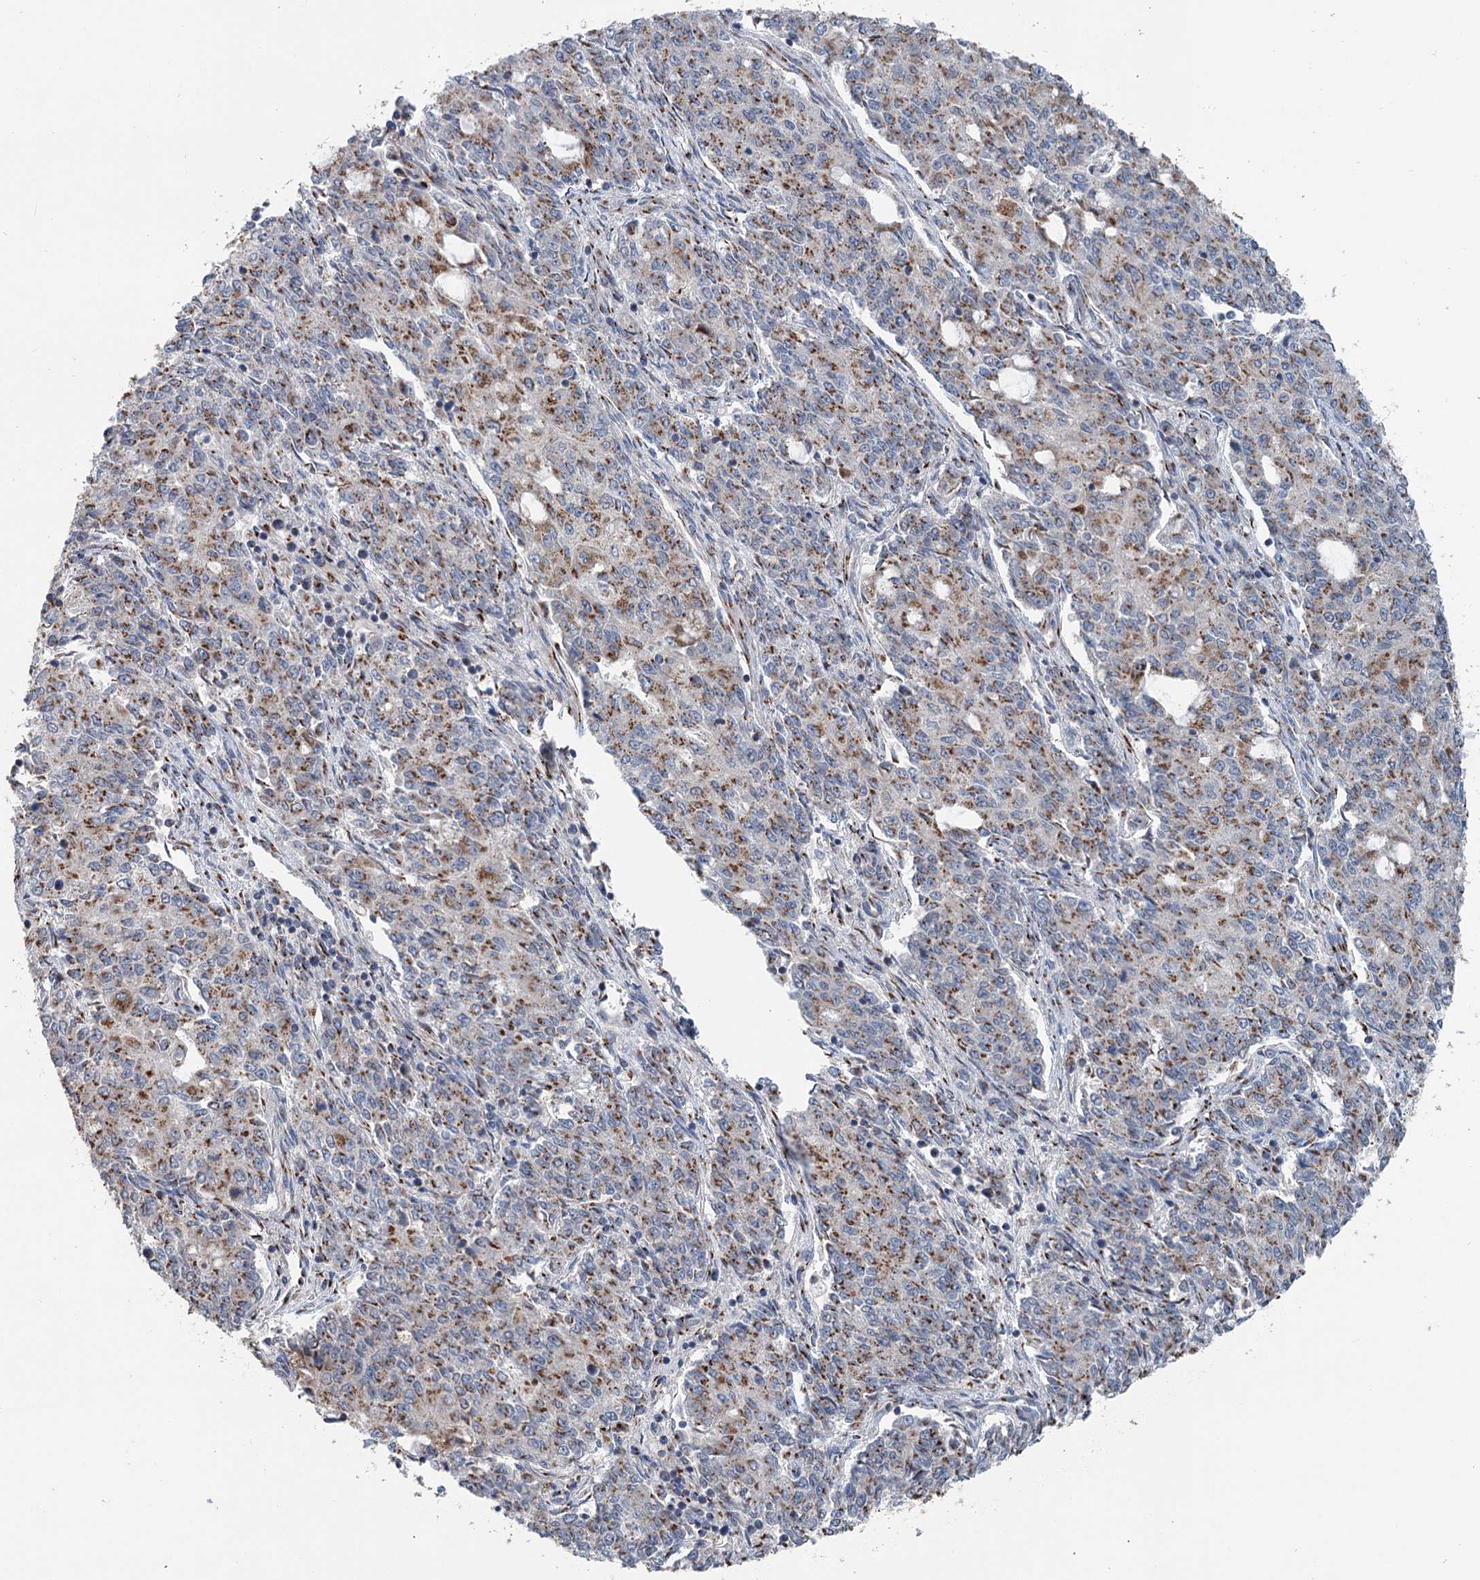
{"staining": {"intensity": "moderate", "quantity": ">75%", "location": "cytoplasmic/membranous"}, "tissue": "endometrial cancer", "cell_type": "Tumor cells", "image_type": "cancer", "snomed": [{"axis": "morphology", "description": "Adenocarcinoma, NOS"}, {"axis": "topography", "description": "Endometrium"}], "caption": "Protein staining displays moderate cytoplasmic/membranous expression in approximately >75% of tumor cells in endometrial cancer. (IHC, brightfield microscopy, high magnification).", "gene": "ITIH5", "patient": {"sex": "female", "age": 50}}